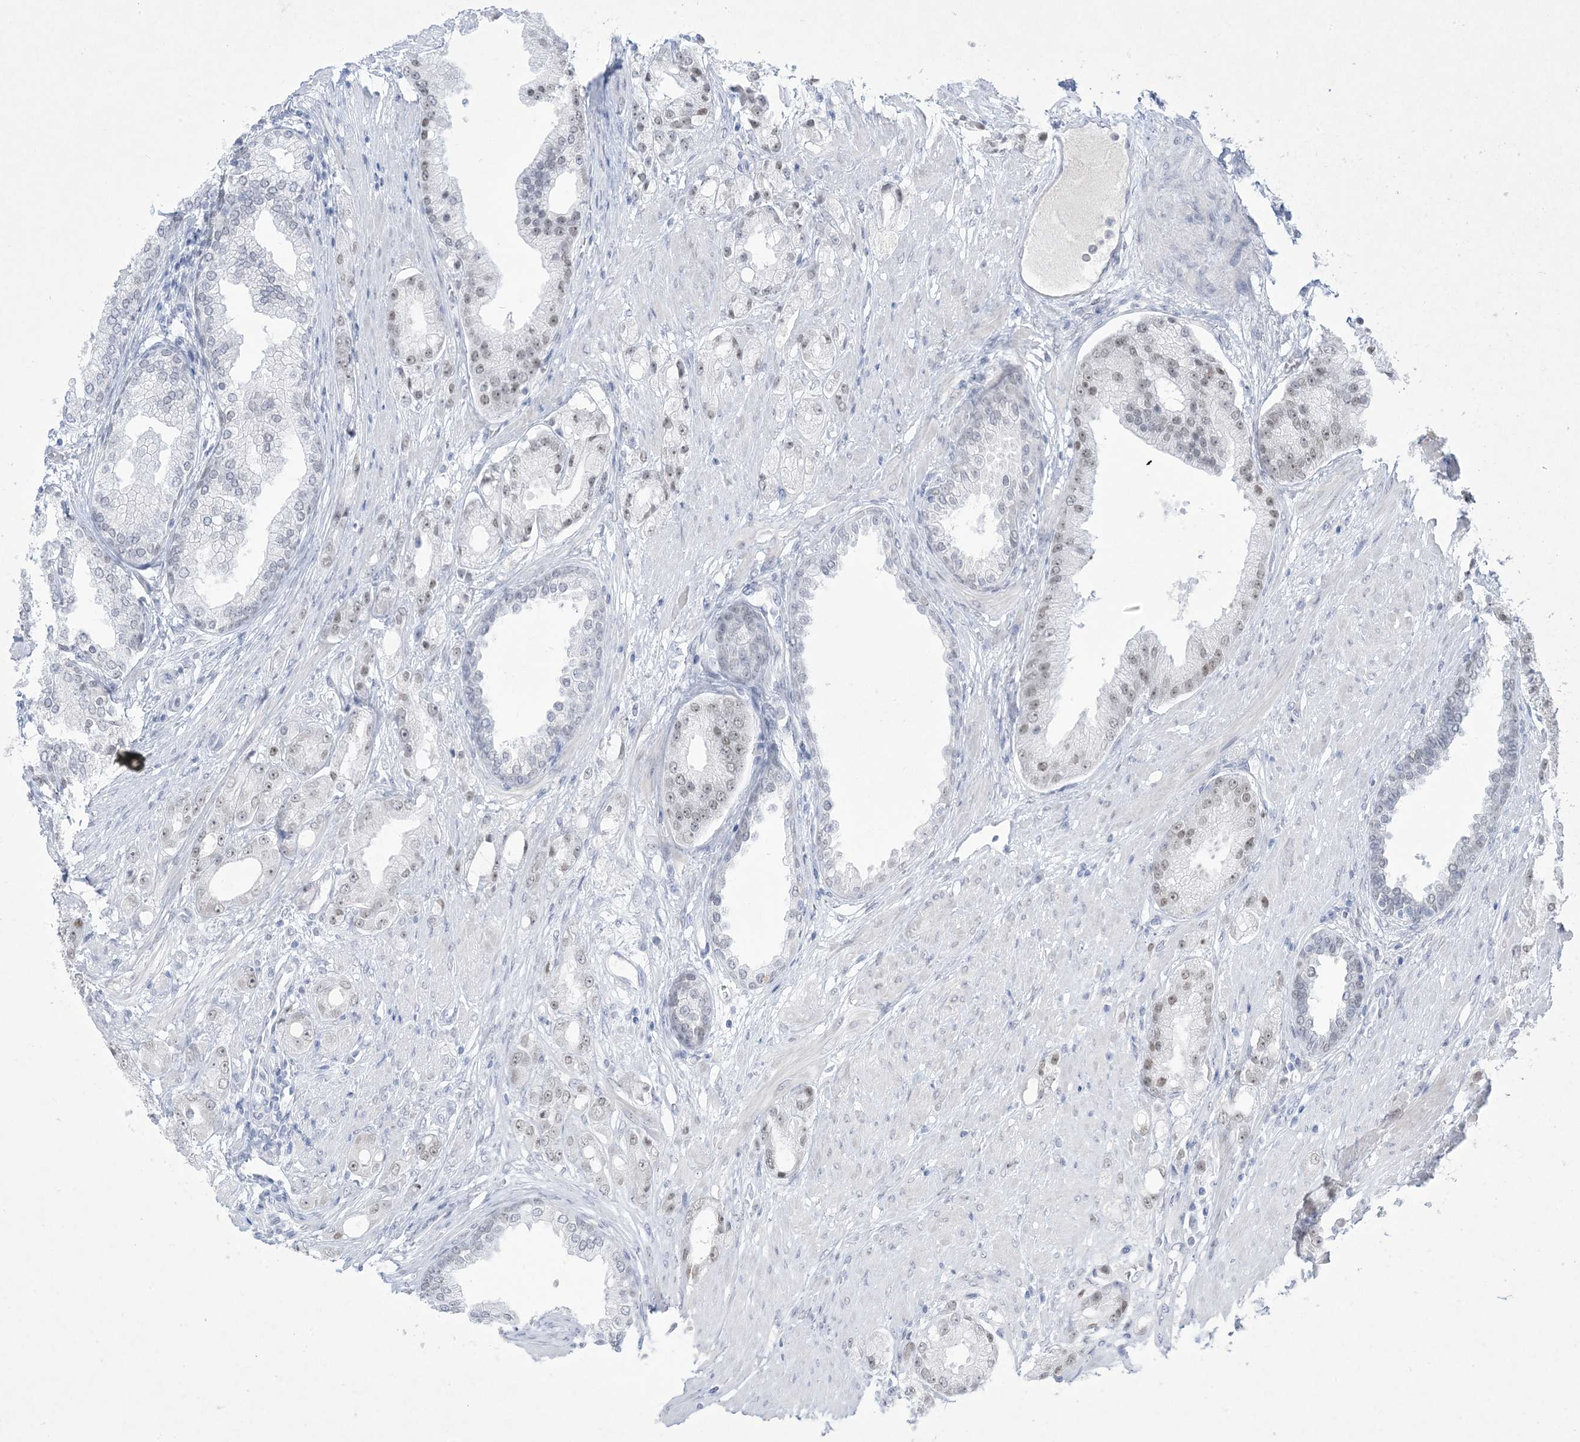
{"staining": {"intensity": "weak", "quantity": "<25%", "location": "nuclear"}, "tissue": "prostate cancer", "cell_type": "Tumor cells", "image_type": "cancer", "snomed": [{"axis": "morphology", "description": "Adenocarcinoma, Low grade"}, {"axis": "topography", "description": "Prostate"}], "caption": "Tumor cells show no significant protein positivity in prostate low-grade adenocarcinoma.", "gene": "HOMEZ", "patient": {"sex": "male", "age": 67}}